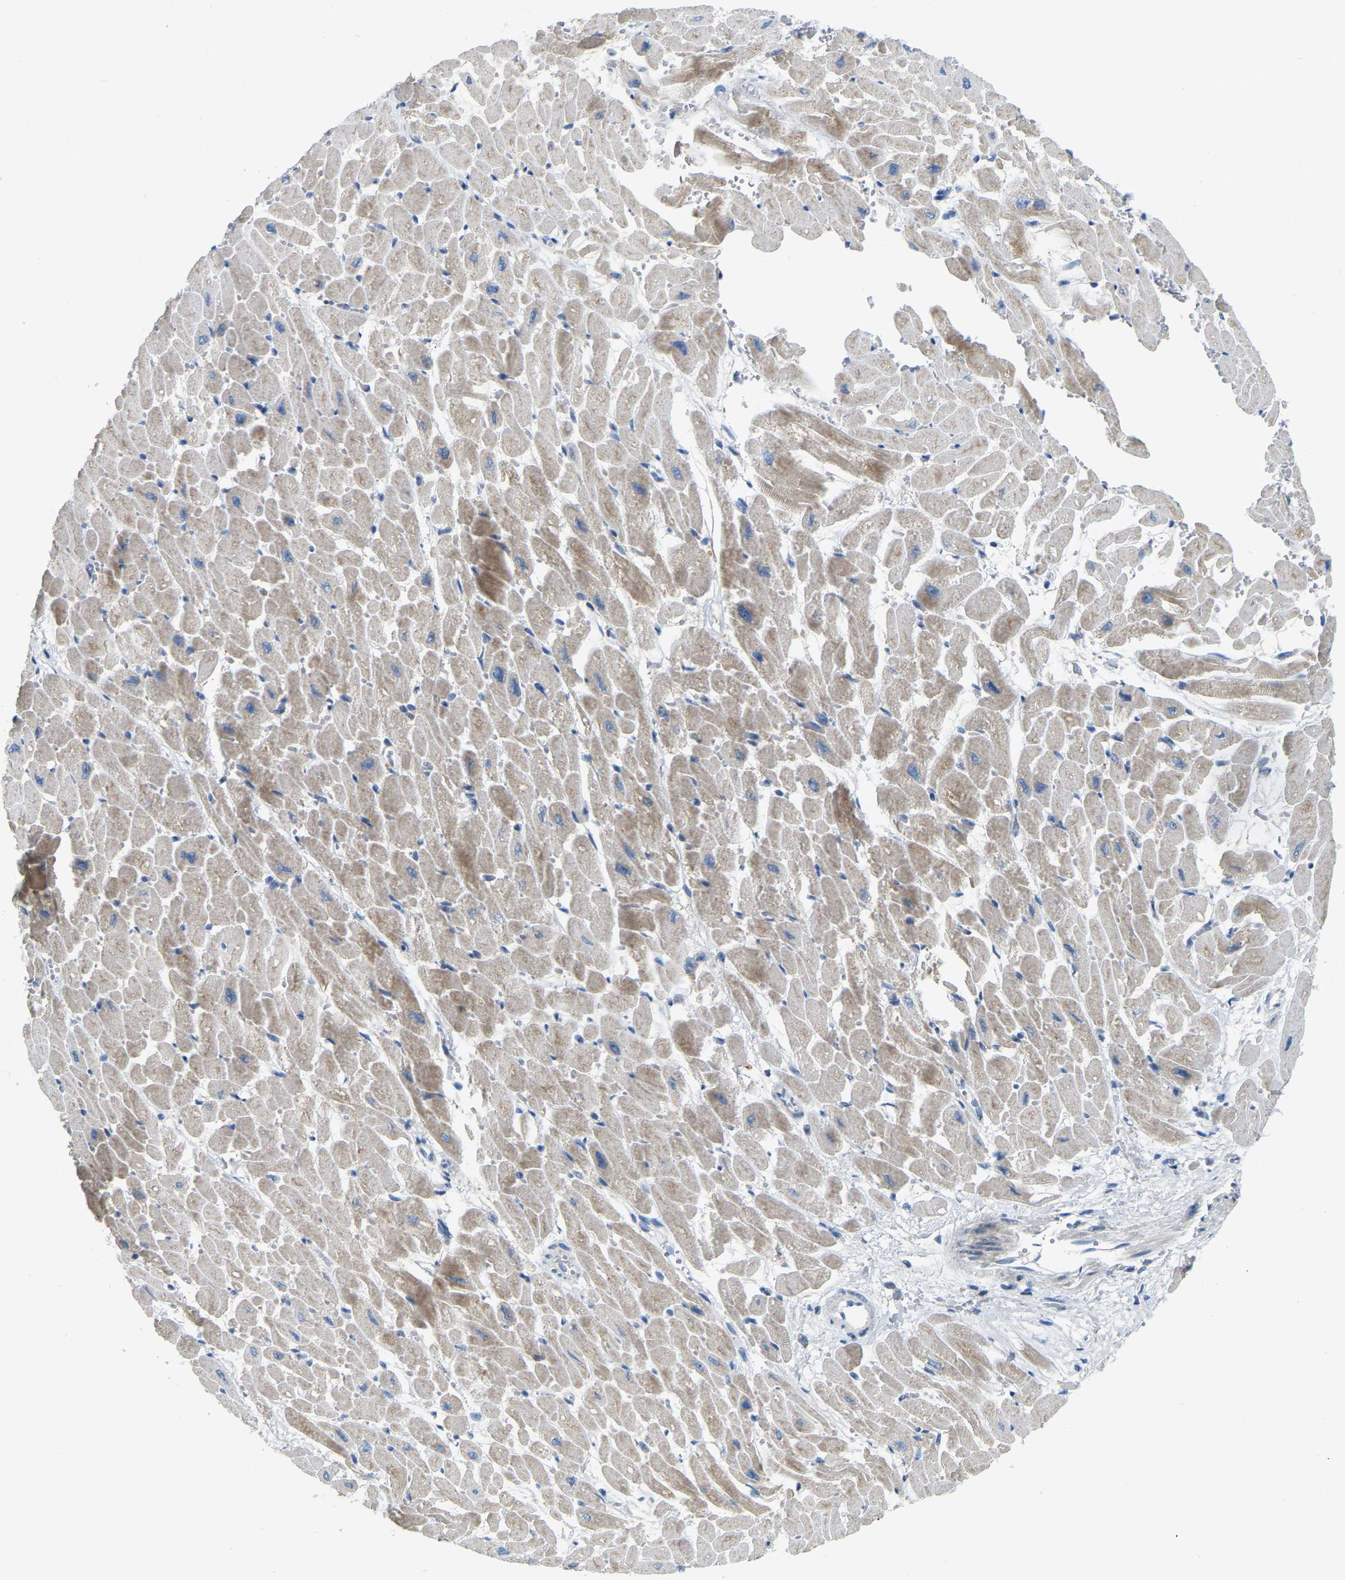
{"staining": {"intensity": "moderate", "quantity": ">75%", "location": "cytoplasmic/membranous"}, "tissue": "heart muscle", "cell_type": "Cardiomyocytes", "image_type": "normal", "snomed": [{"axis": "morphology", "description": "Normal tissue, NOS"}, {"axis": "topography", "description": "Heart"}], "caption": "A medium amount of moderate cytoplasmic/membranous staining is identified in about >75% of cardiomyocytes in benign heart muscle.", "gene": "ENSG00000283765", "patient": {"sex": "male", "age": 45}}